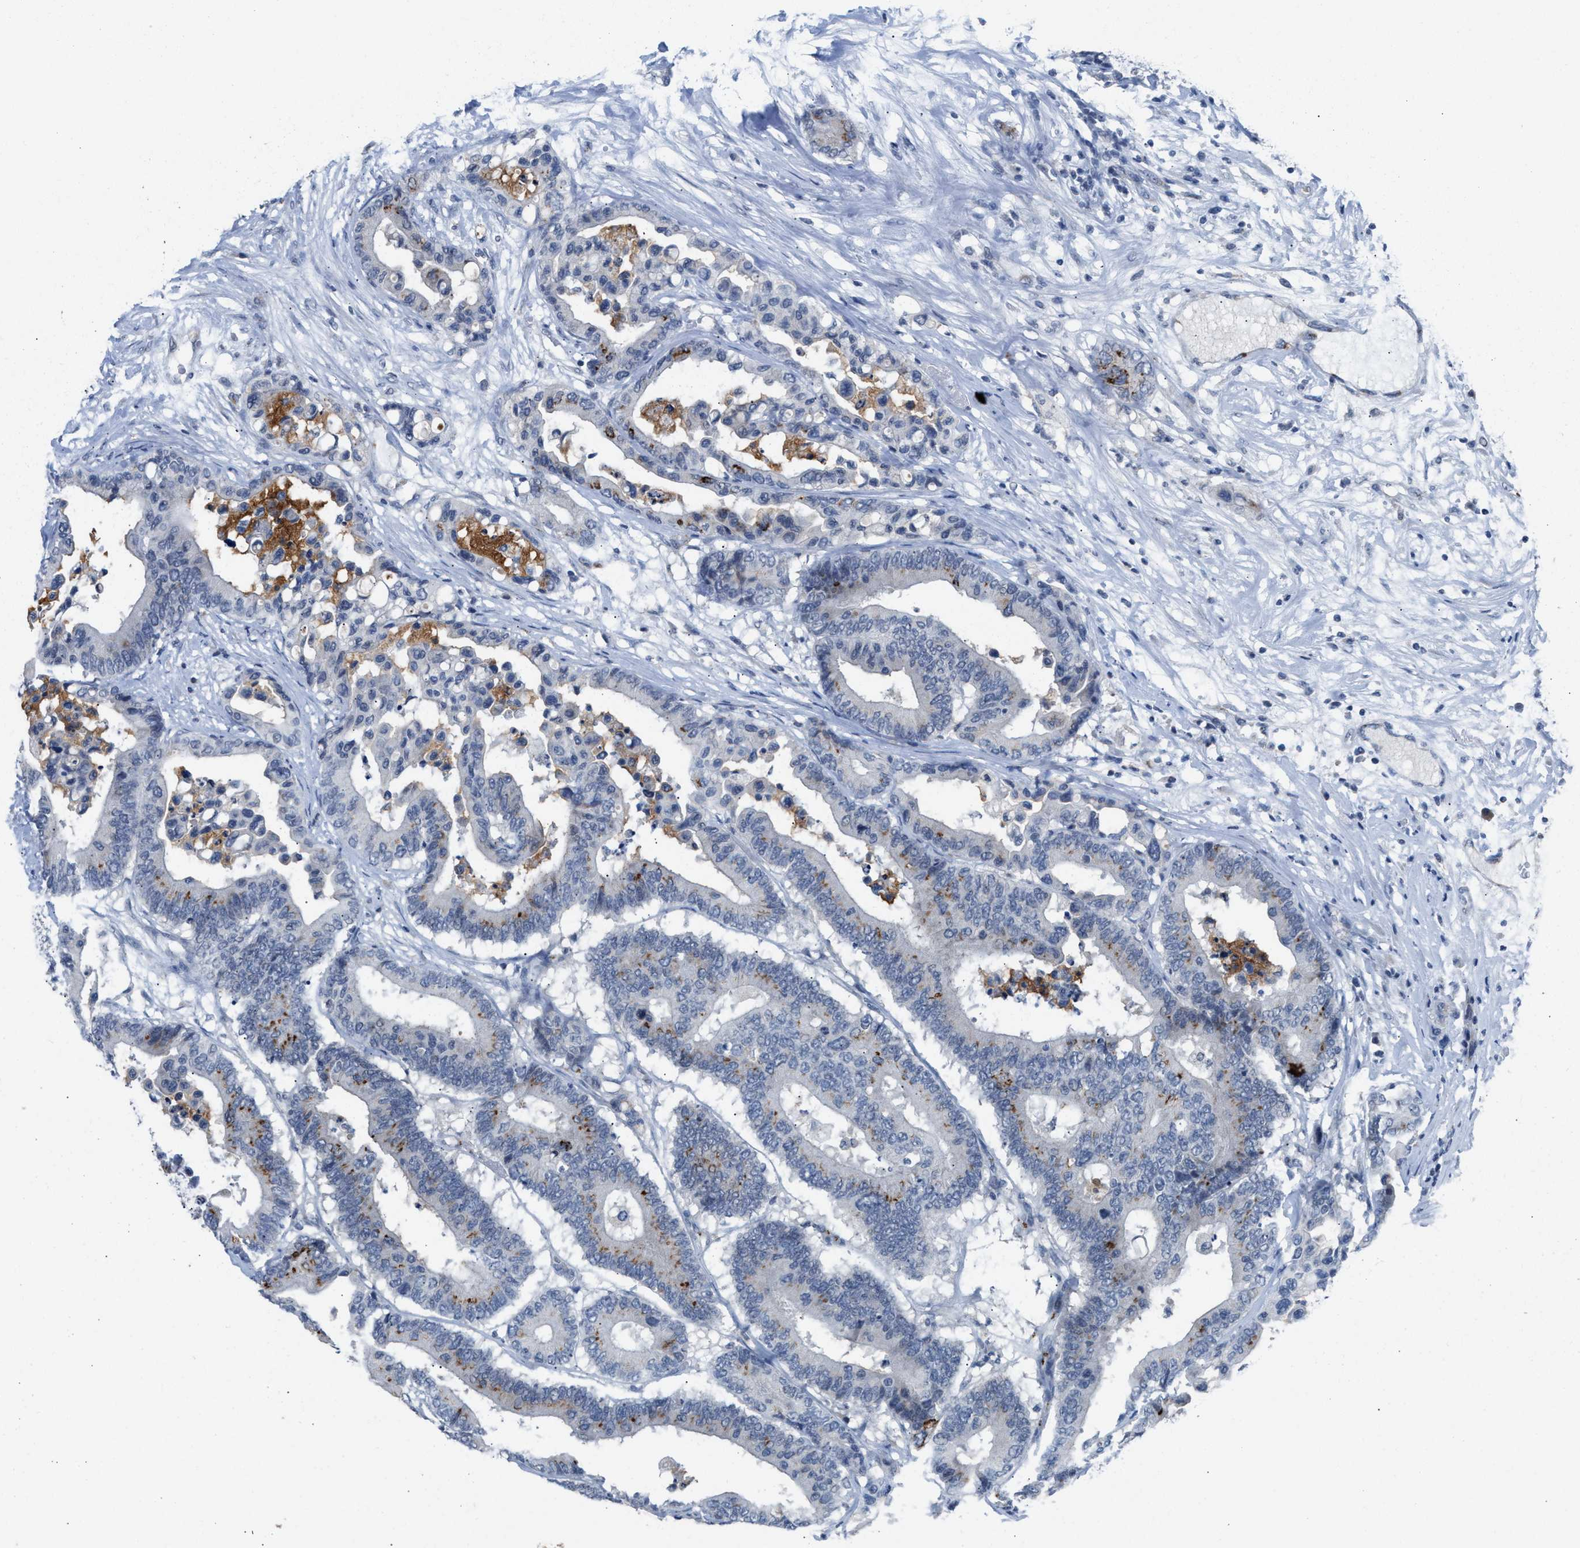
{"staining": {"intensity": "moderate", "quantity": "<25%", "location": "cytoplasmic/membranous"}, "tissue": "colorectal cancer", "cell_type": "Tumor cells", "image_type": "cancer", "snomed": [{"axis": "morphology", "description": "Normal tissue, NOS"}, {"axis": "morphology", "description": "Adenocarcinoma, NOS"}, {"axis": "topography", "description": "Colon"}], "caption": "Immunohistochemical staining of adenocarcinoma (colorectal) displays low levels of moderate cytoplasmic/membranous protein staining in about <25% of tumor cells.", "gene": "SLC5A5", "patient": {"sex": "male", "age": 82}}